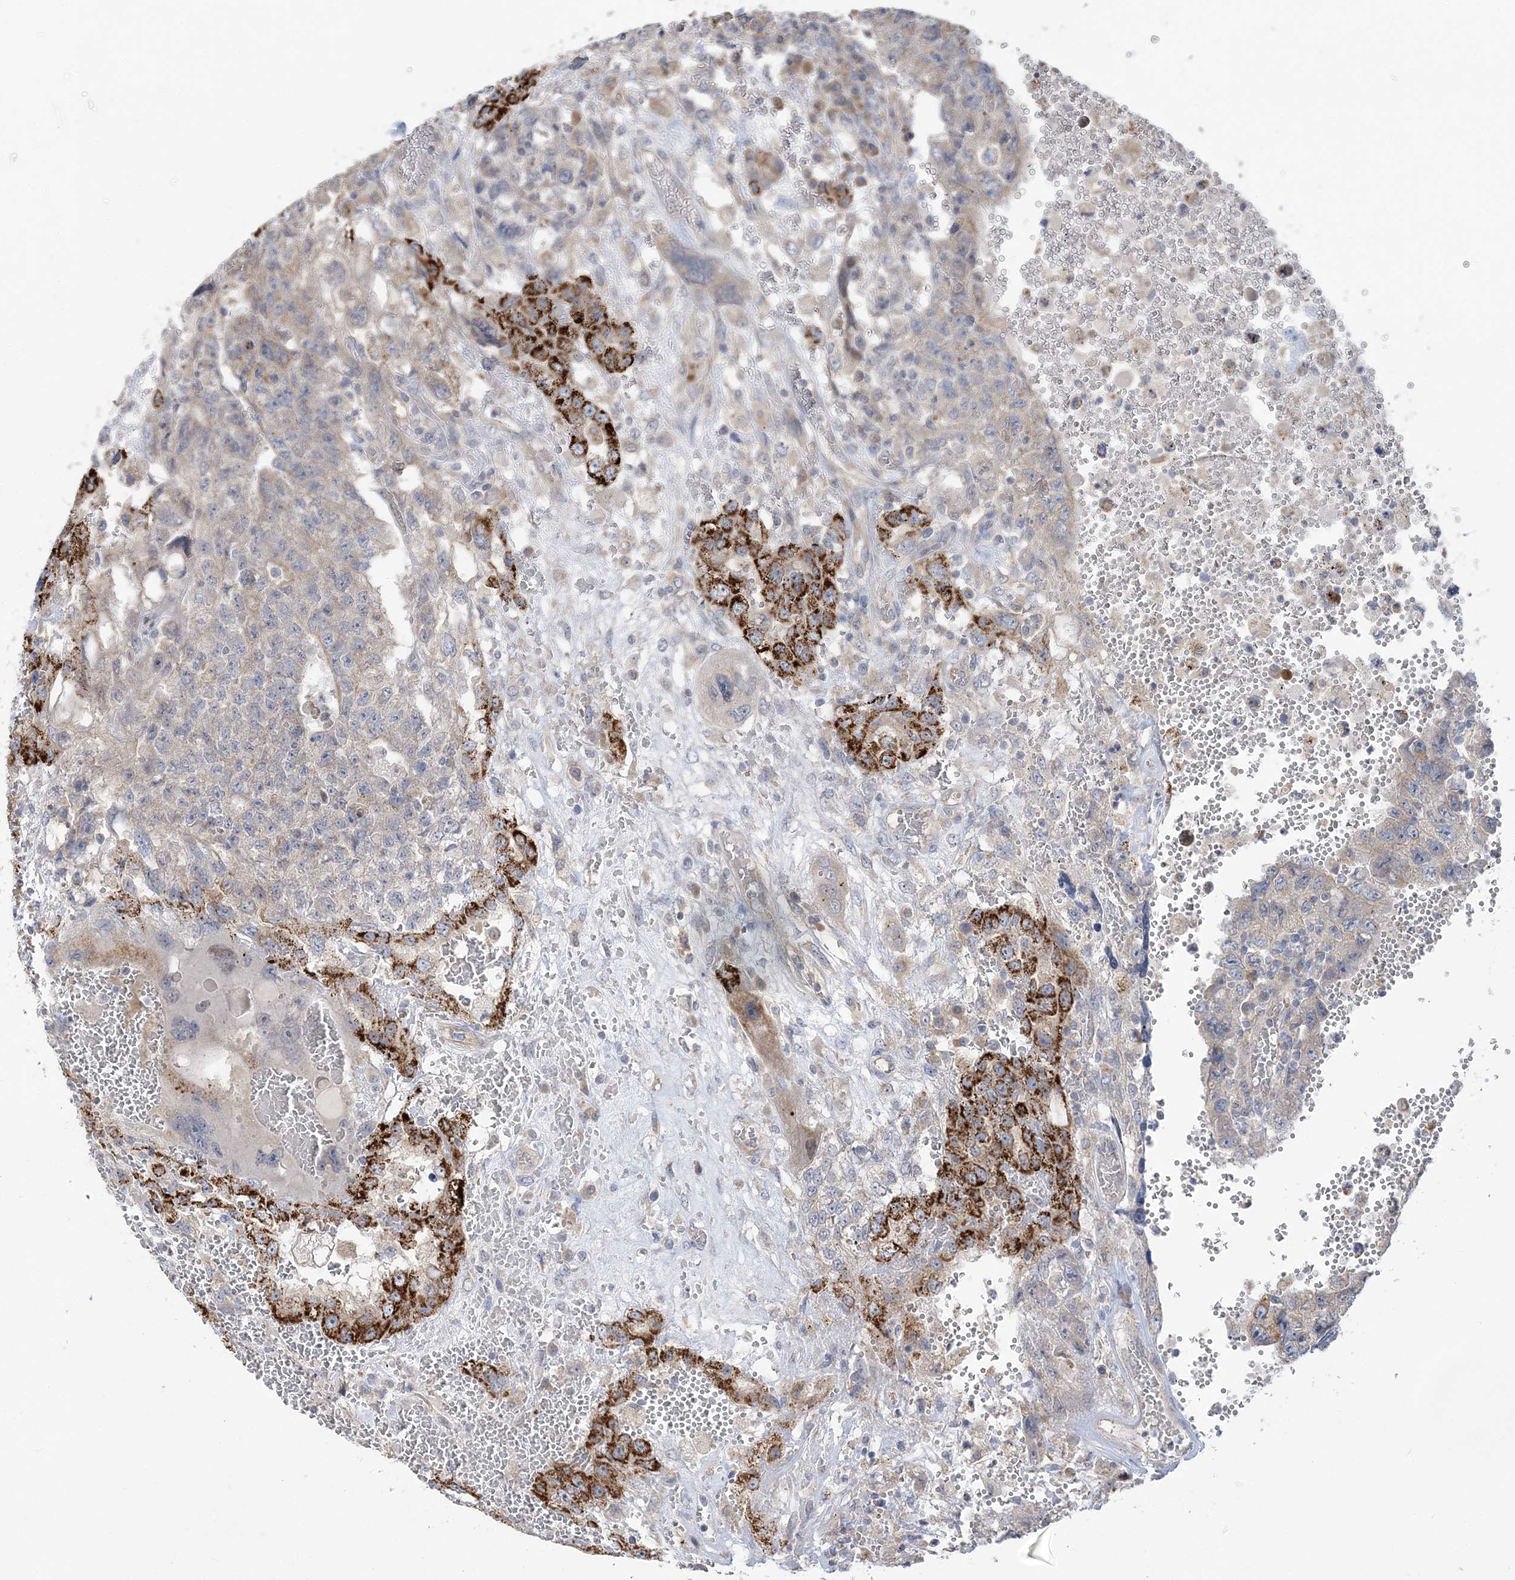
{"staining": {"intensity": "strong", "quantity": "<25%", "location": "cytoplasmic/membranous"}, "tissue": "testis cancer", "cell_type": "Tumor cells", "image_type": "cancer", "snomed": [{"axis": "morphology", "description": "Carcinoma, Embryonal, NOS"}, {"axis": "topography", "description": "Testis"}], "caption": "Strong cytoplasmic/membranous staining is appreciated in approximately <25% of tumor cells in testis cancer (embryonal carcinoma).", "gene": "MMADHC", "patient": {"sex": "male", "age": 26}}